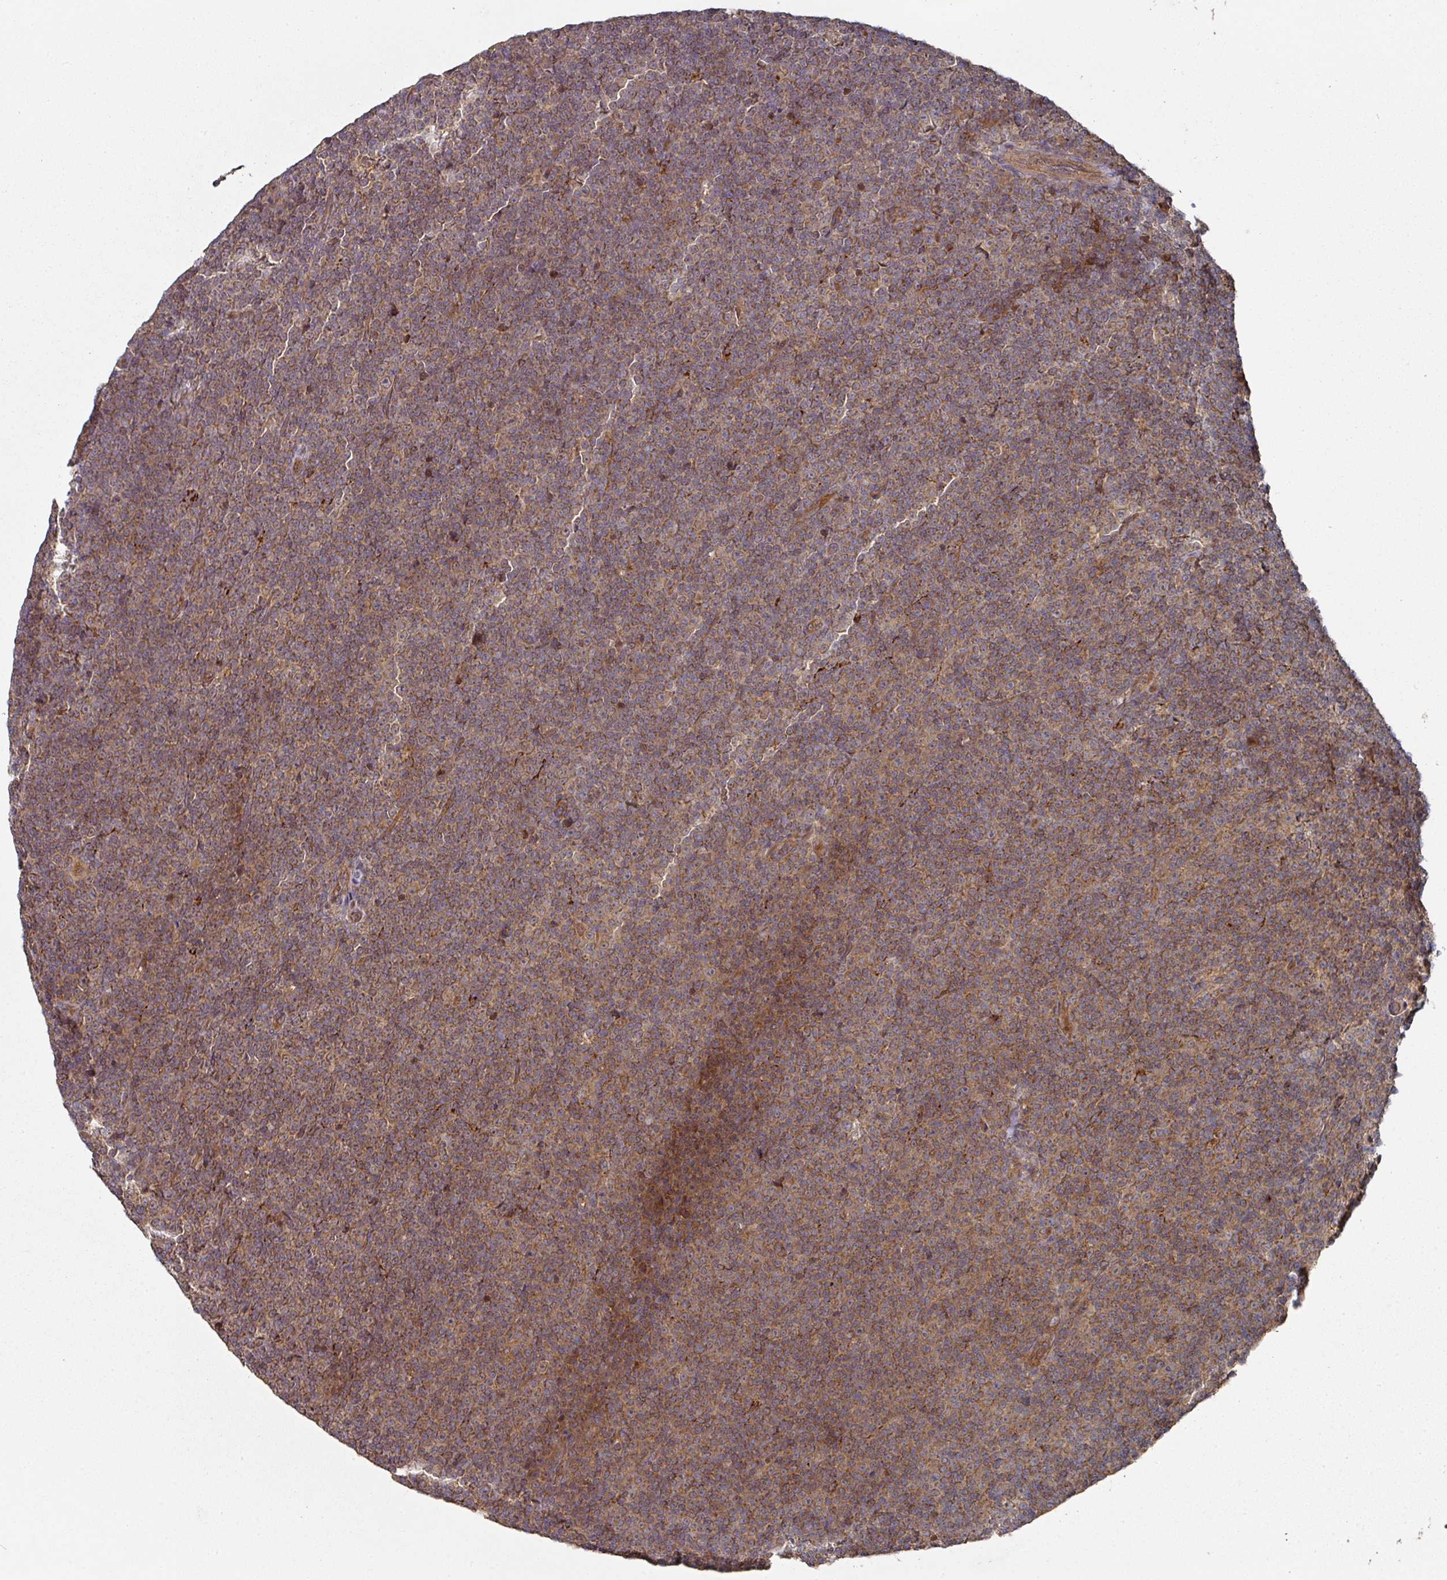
{"staining": {"intensity": "moderate", "quantity": ">75%", "location": "cytoplasmic/membranous"}, "tissue": "lymphoma", "cell_type": "Tumor cells", "image_type": "cancer", "snomed": [{"axis": "morphology", "description": "Malignant lymphoma, non-Hodgkin's type, Low grade"}, {"axis": "topography", "description": "Lymph node"}], "caption": "Tumor cells exhibit moderate cytoplasmic/membranous positivity in about >75% of cells in lymphoma. (Brightfield microscopy of DAB IHC at high magnification).", "gene": "DNAJC7", "patient": {"sex": "female", "age": 67}}